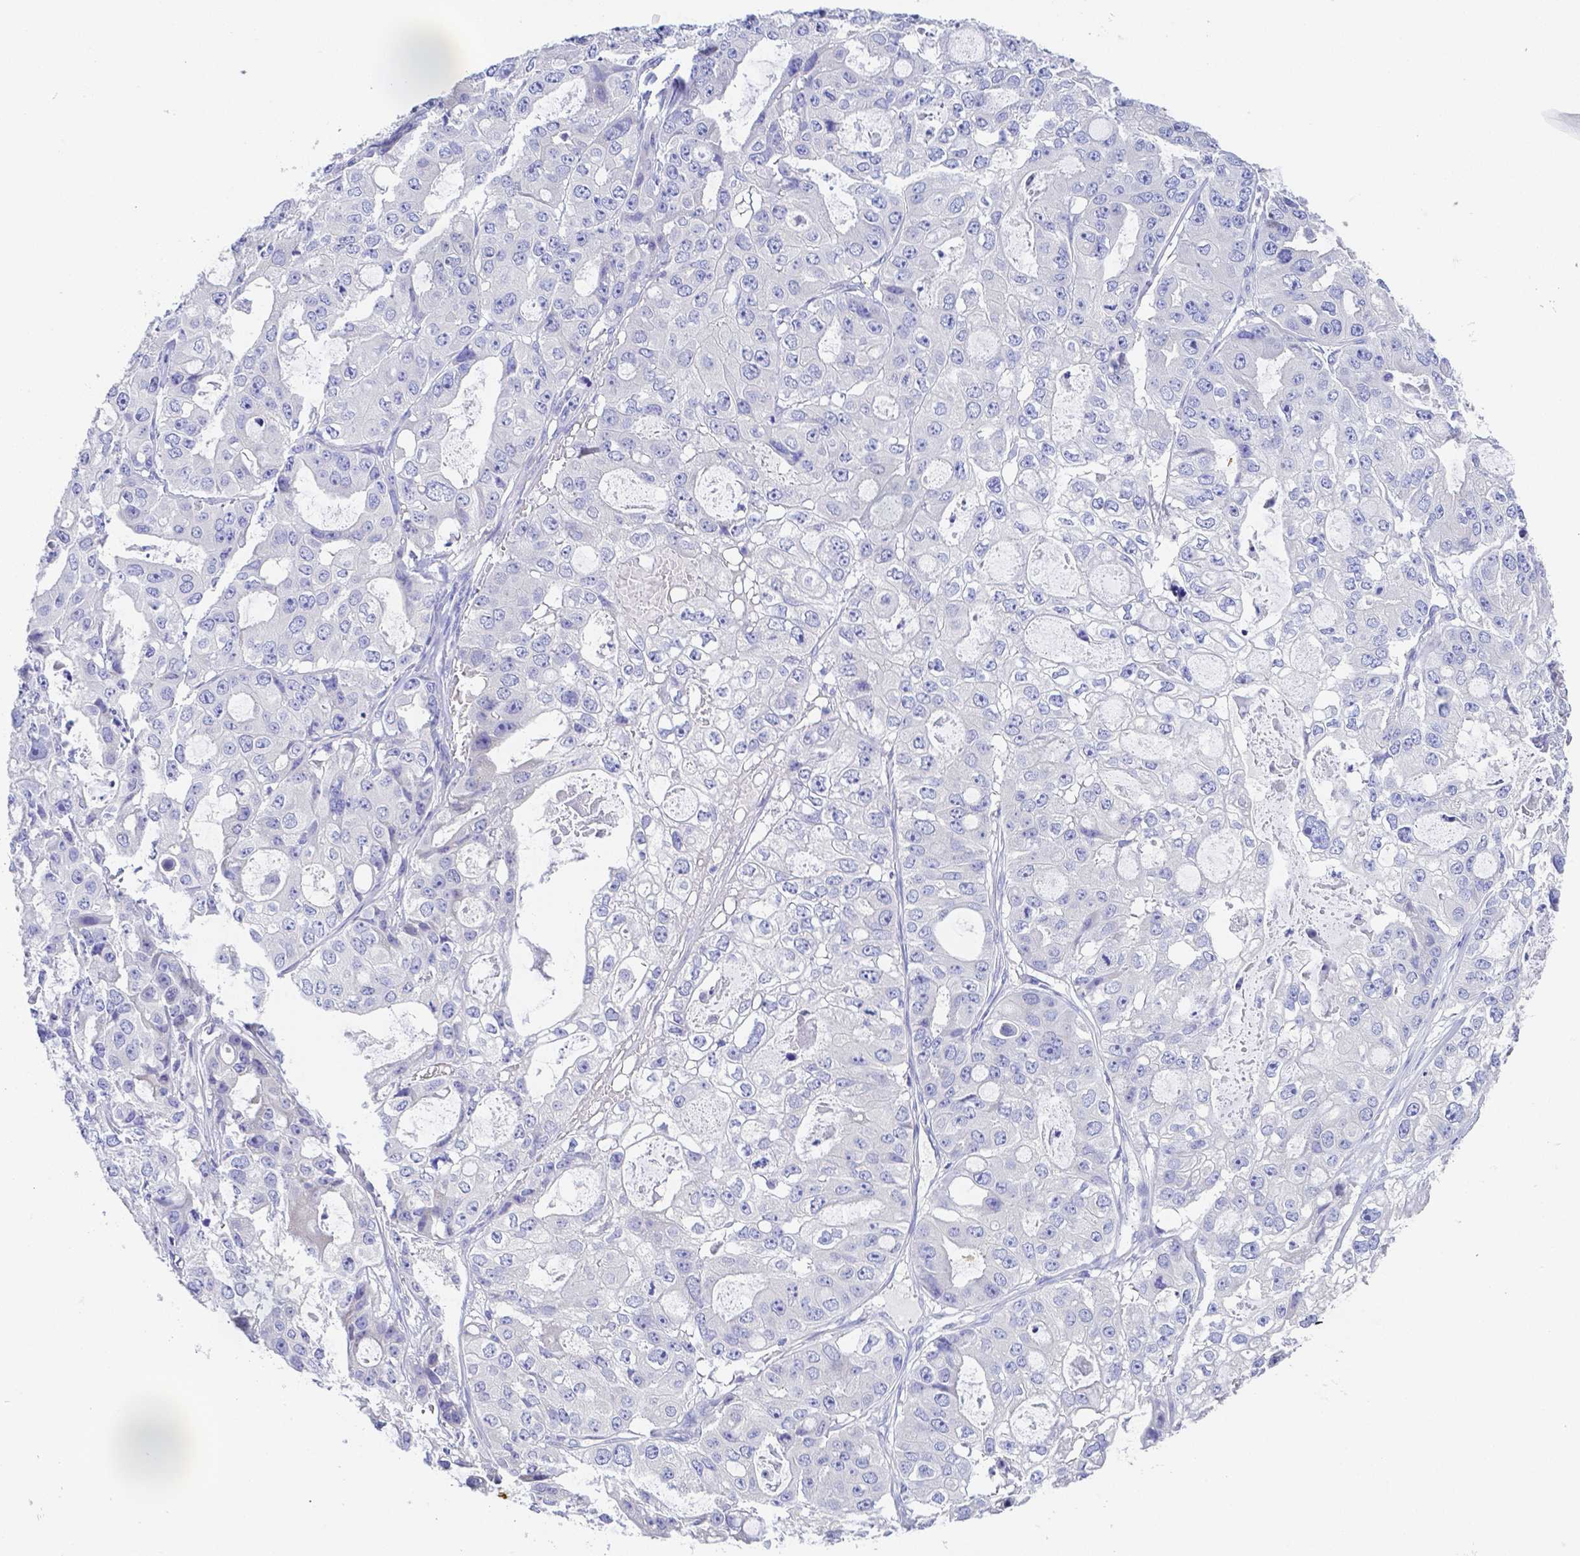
{"staining": {"intensity": "negative", "quantity": "none", "location": "none"}, "tissue": "ovarian cancer", "cell_type": "Tumor cells", "image_type": "cancer", "snomed": [{"axis": "morphology", "description": "Cystadenocarcinoma, serous, NOS"}, {"axis": "topography", "description": "Ovary"}], "caption": "A photomicrograph of human ovarian cancer (serous cystadenocarcinoma) is negative for staining in tumor cells. (DAB immunohistochemistry (IHC) with hematoxylin counter stain).", "gene": "ZG16B", "patient": {"sex": "female", "age": 56}}